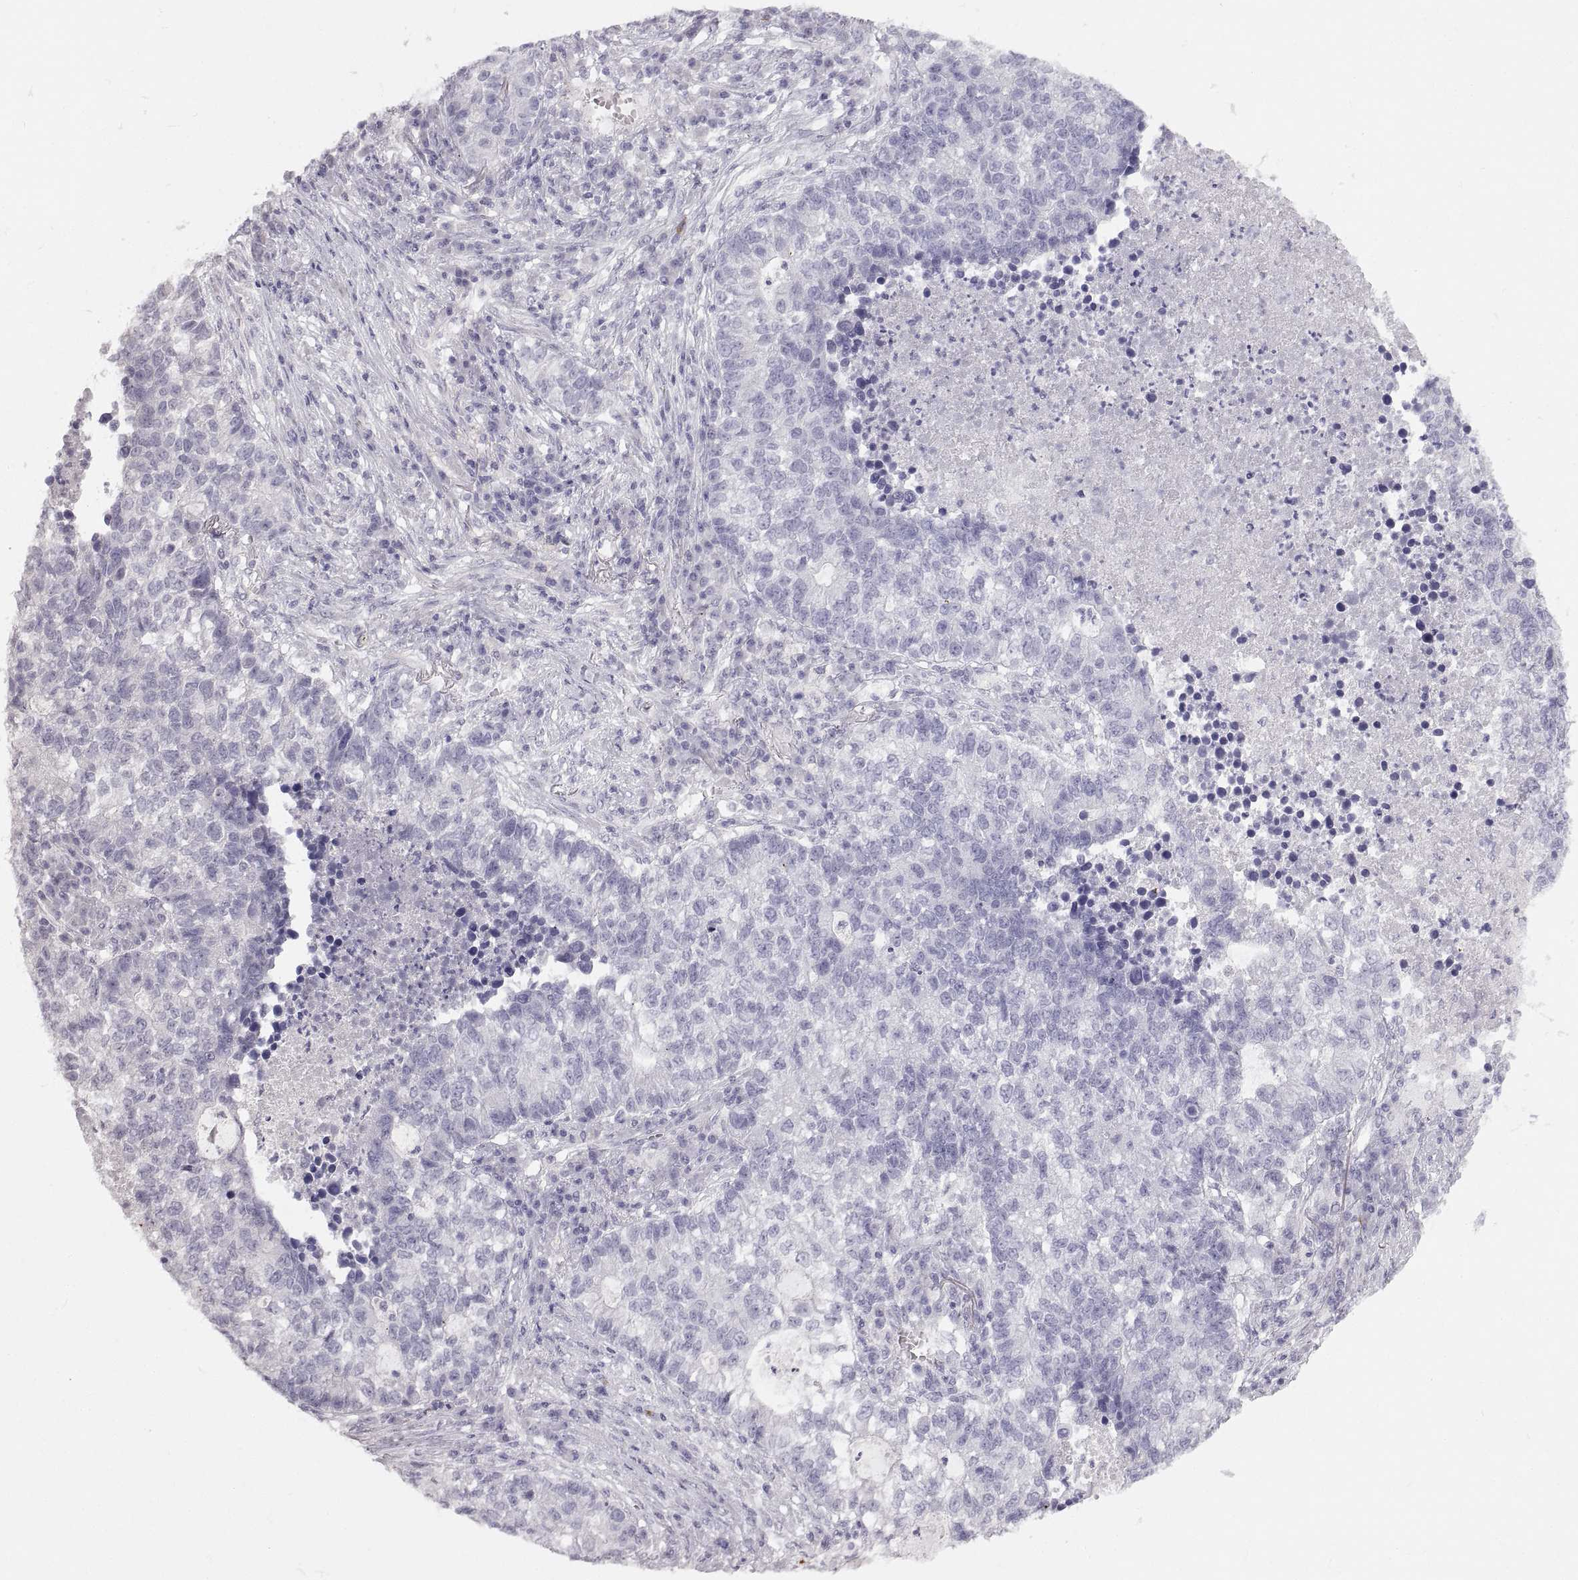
{"staining": {"intensity": "negative", "quantity": "none", "location": "none"}, "tissue": "lung cancer", "cell_type": "Tumor cells", "image_type": "cancer", "snomed": [{"axis": "morphology", "description": "Adenocarcinoma, NOS"}, {"axis": "topography", "description": "Lung"}], "caption": "Histopathology image shows no significant protein staining in tumor cells of lung cancer.", "gene": "ZNF185", "patient": {"sex": "male", "age": 57}}